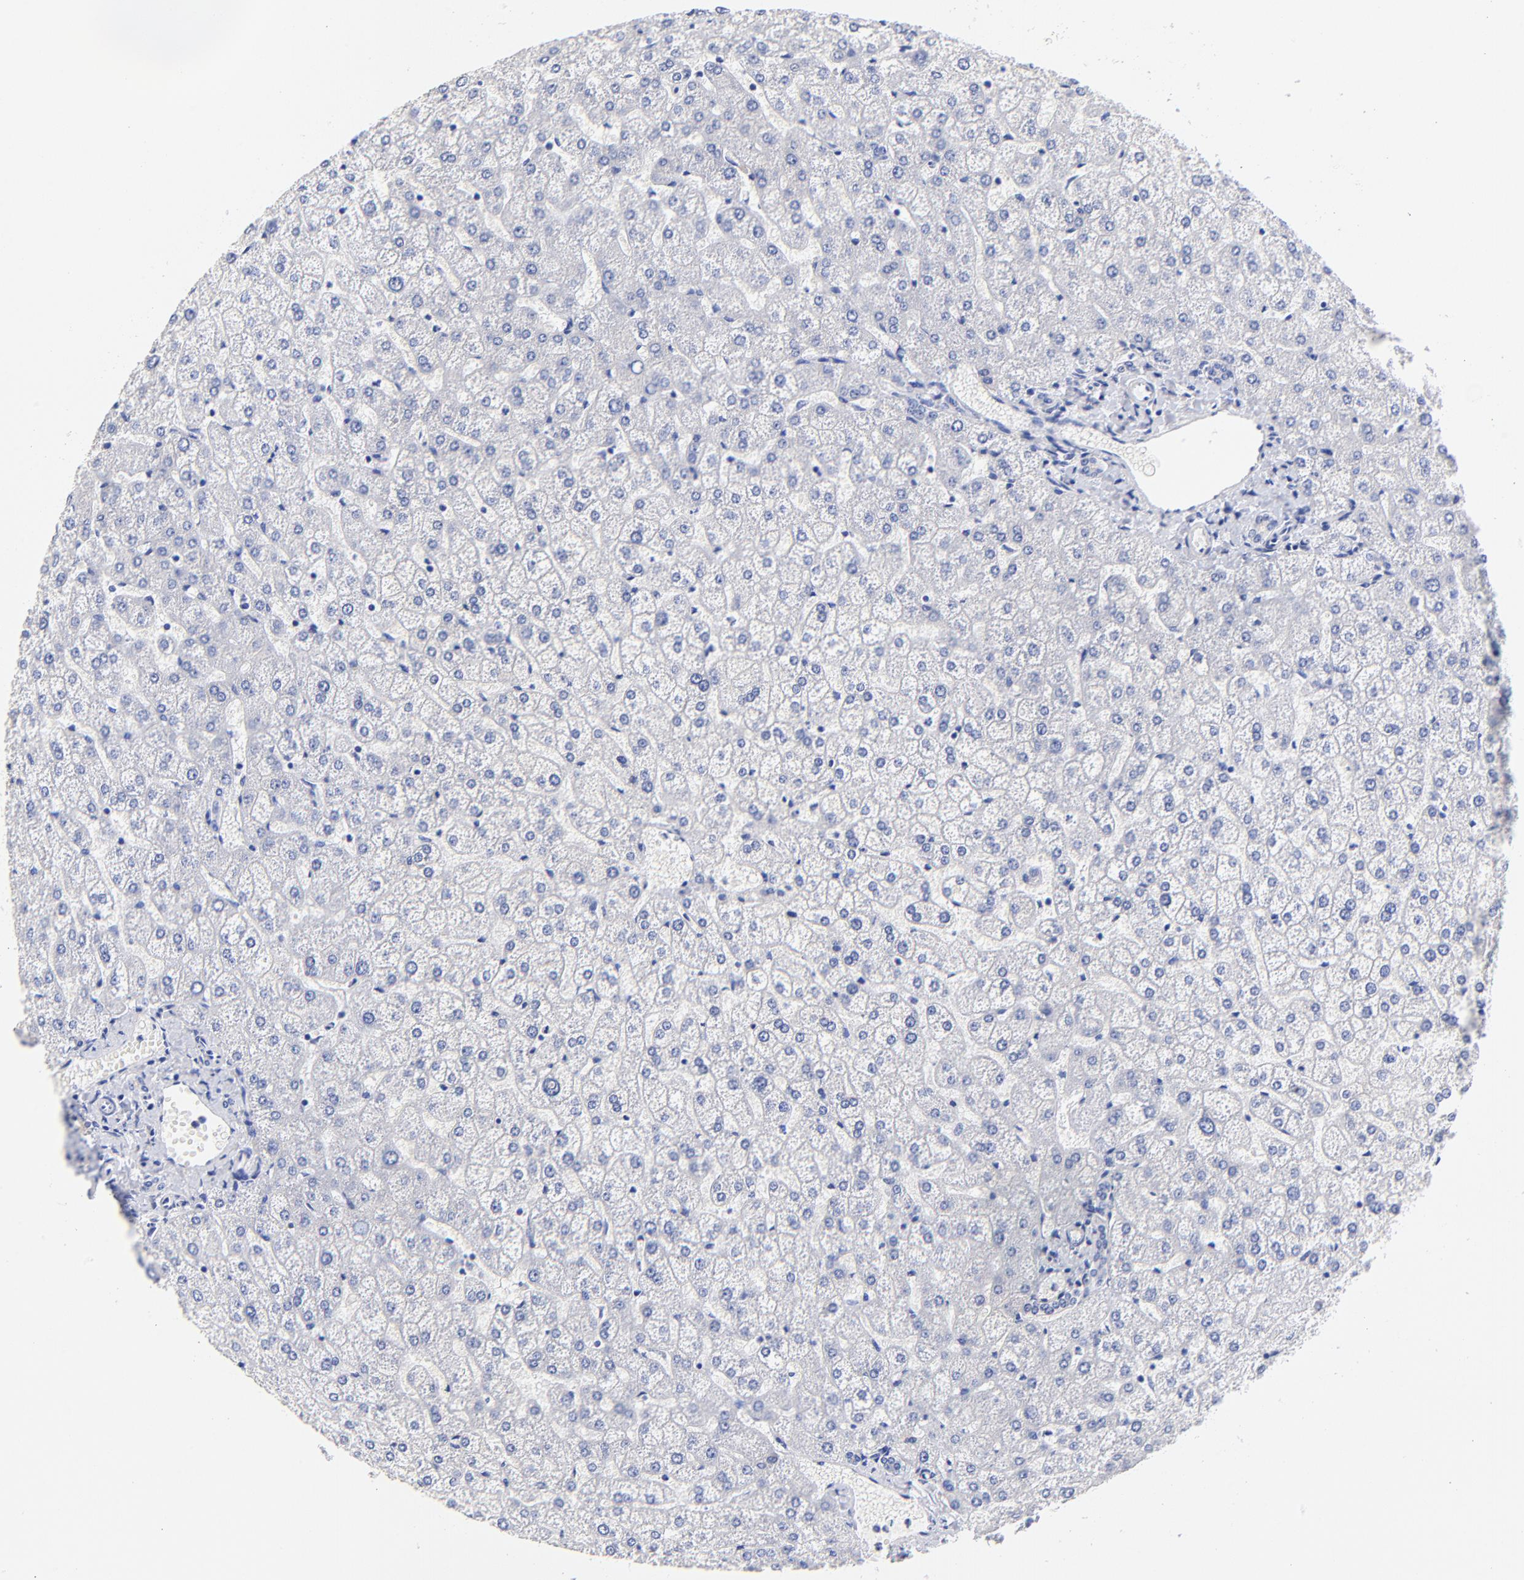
{"staining": {"intensity": "negative", "quantity": "none", "location": "none"}, "tissue": "liver", "cell_type": "Cholangiocytes", "image_type": "normal", "snomed": [{"axis": "morphology", "description": "Normal tissue, NOS"}, {"axis": "topography", "description": "Liver"}], "caption": "This is an IHC photomicrograph of benign liver. There is no positivity in cholangiocytes.", "gene": "HORMAD2", "patient": {"sex": "female", "age": 32}}